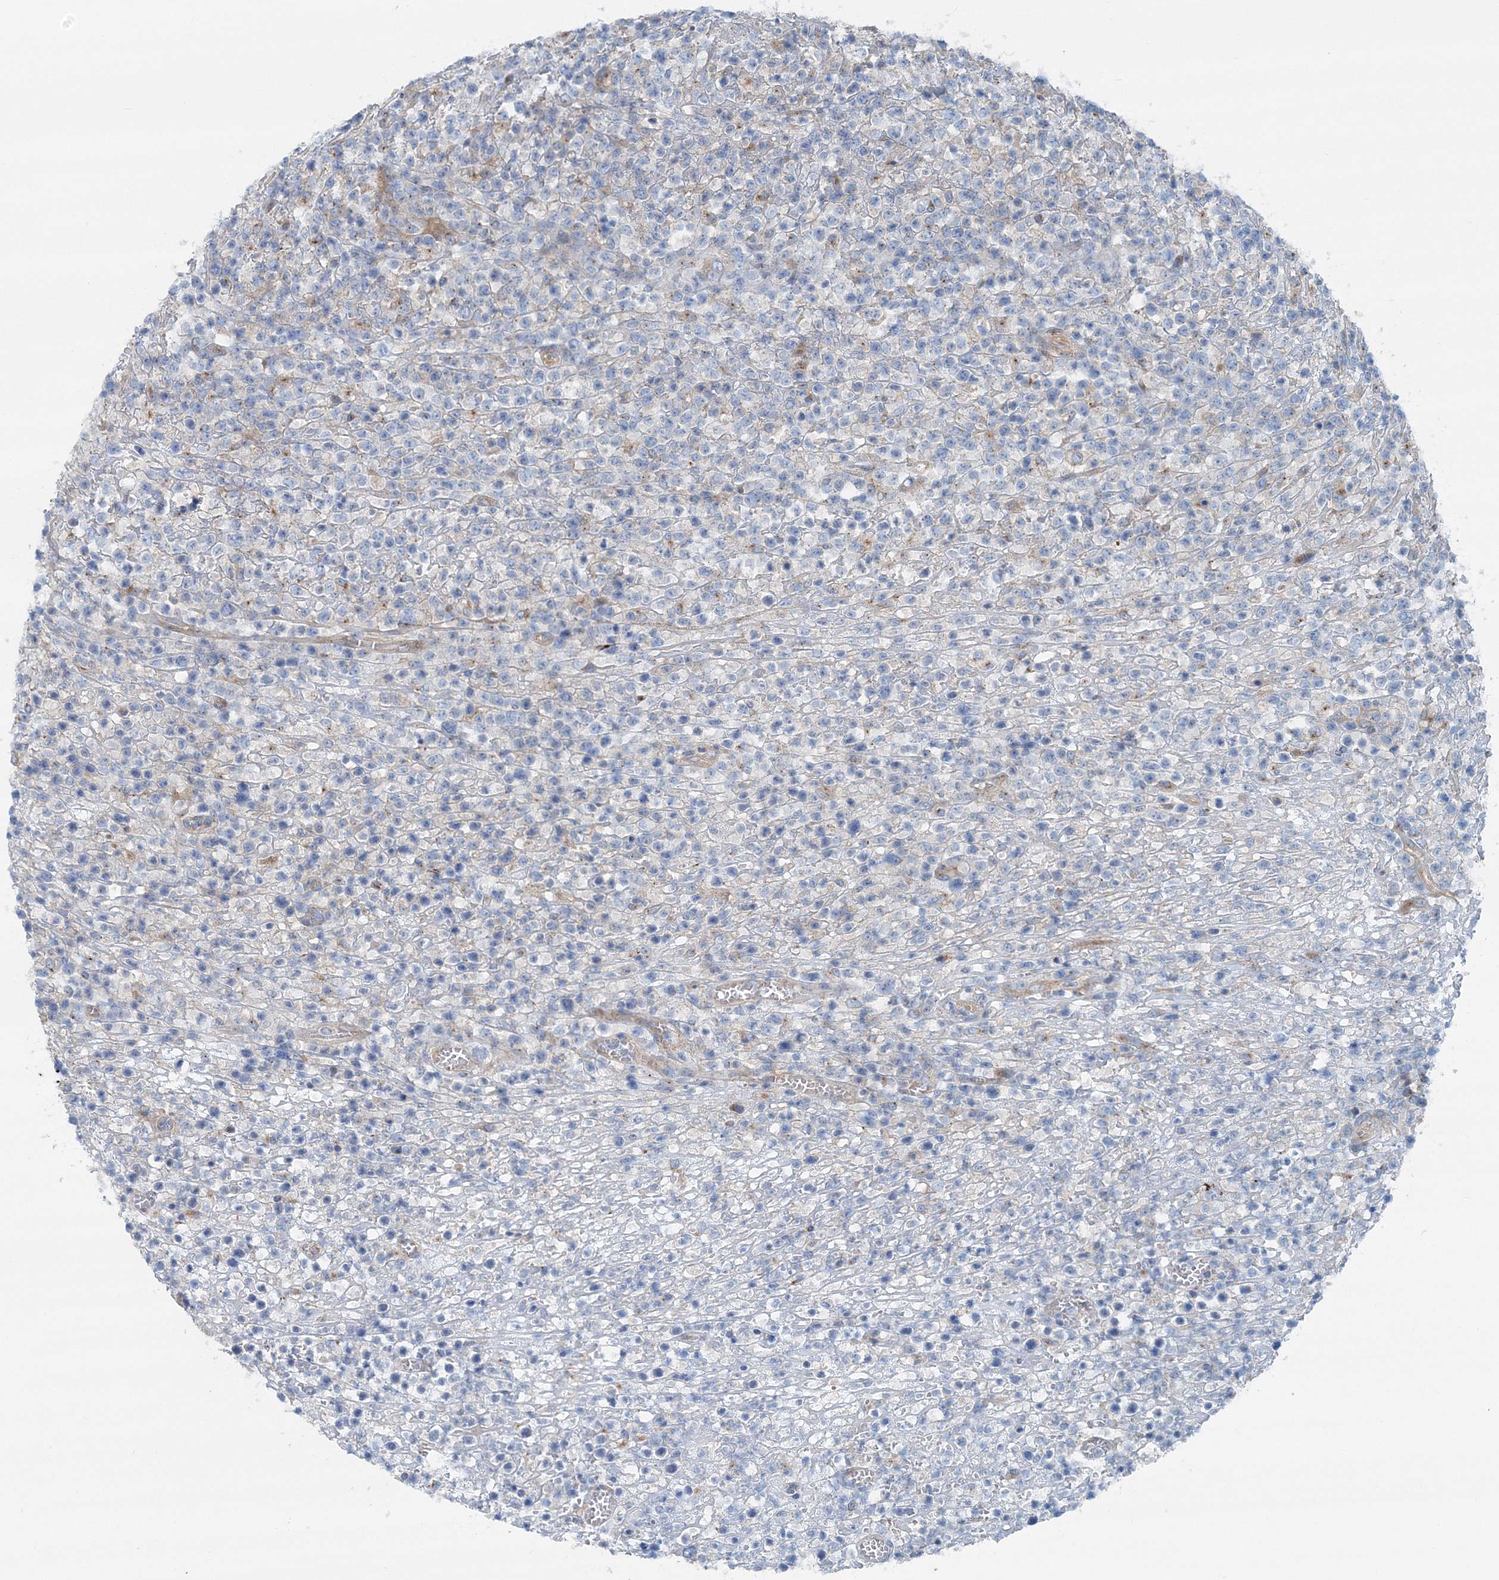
{"staining": {"intensity": "negative", "quantity": "none", "location": "none"}, "tissue": "lymphoma", "cell_type": "Tumor cells", "image_type": "cancer", "snomed": [{"axis": "morphology", "description": "Malignant lymphoma, non-Hodgkin's type, High grade"}, {"axis": "topography", "description": "Colon"}], "caption": "A photomicrograph of human malignant lymphoma, non-Hodgkin's type (high-grade) is negative for staining in tumor cells.", "gene": "MPHOSPH9", "patient": {"sex": "female", "age": 53}}